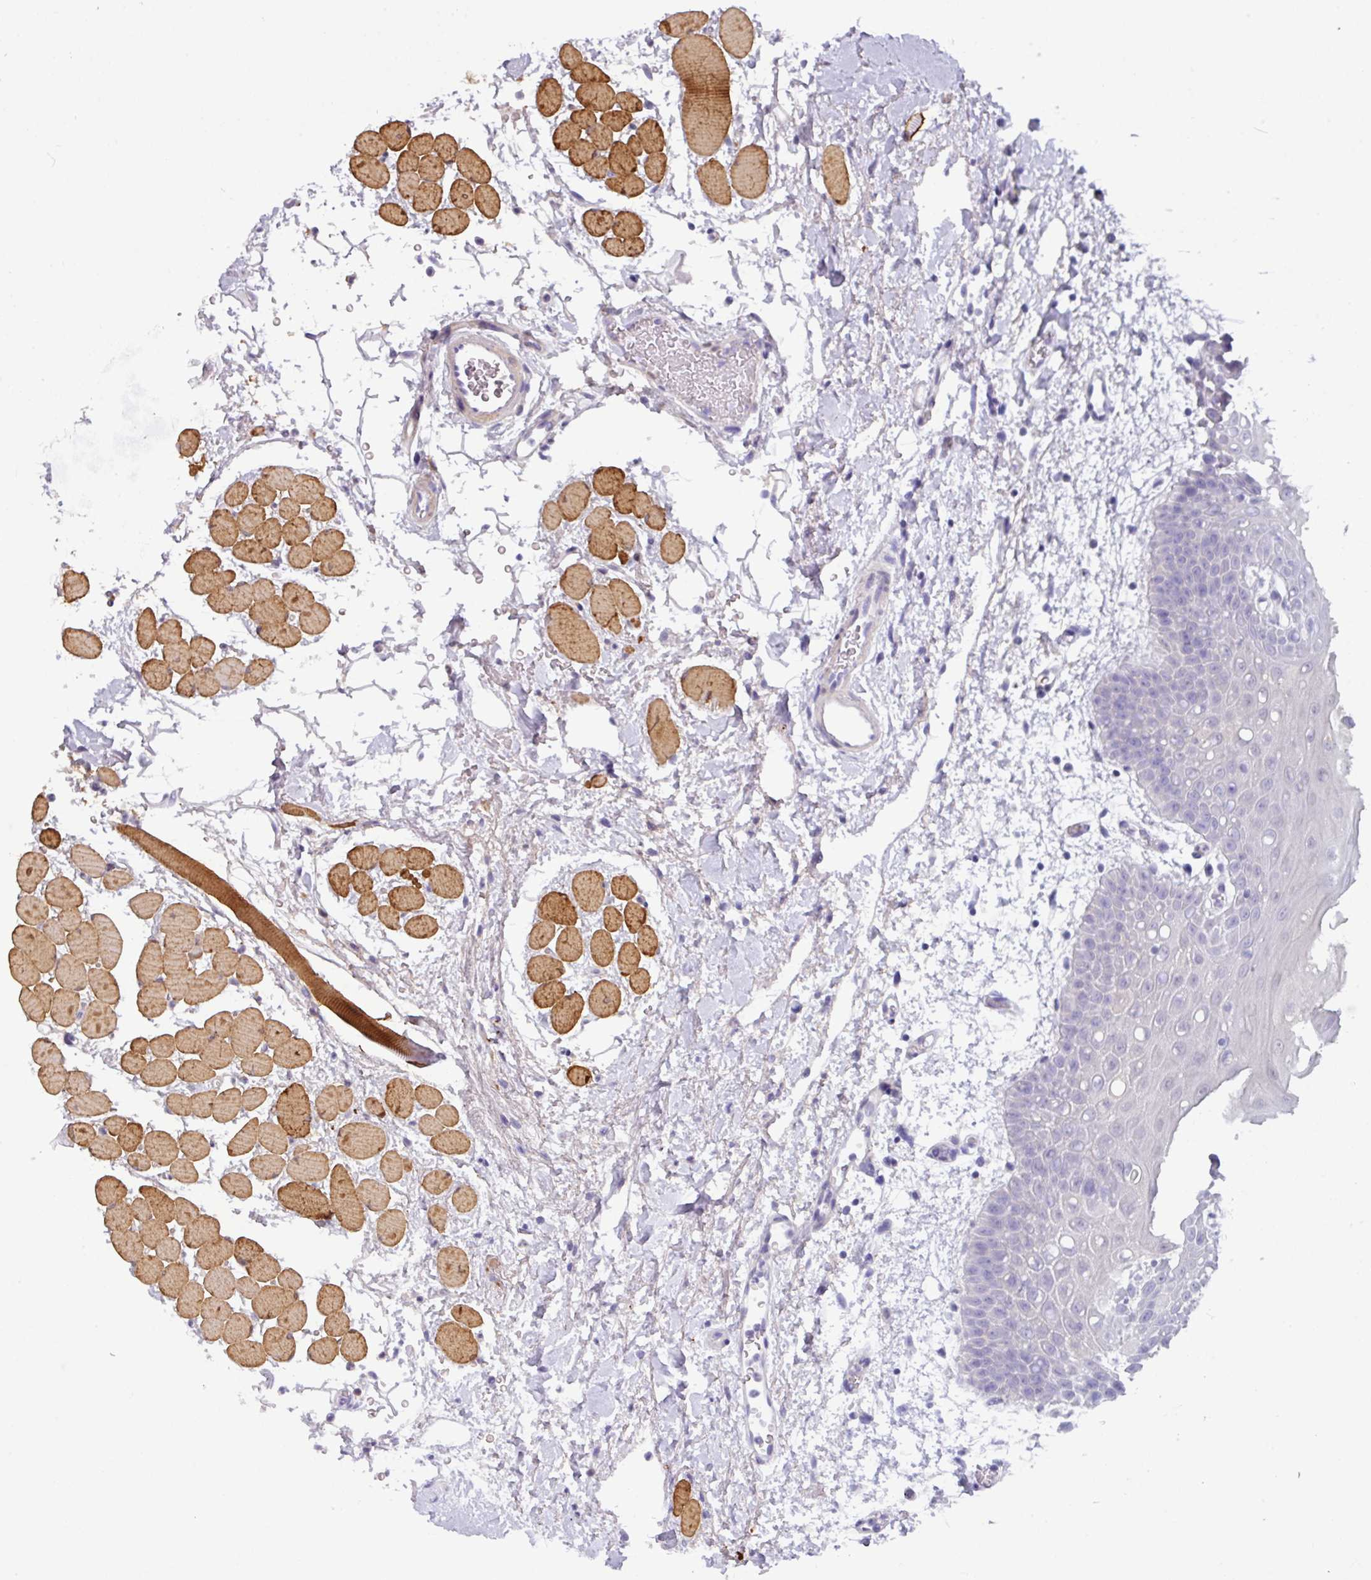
{"staining": {"intensity": "weak", "quantity": "<25%", "location": "cytoplasmic/membranous"}, "tissue": "oral mucosa", "cell_type": "Squamous epithelial cells", "image_type": "normal", "snomed": [{"axis": "morphology", "description": "Normal tissue, NOS"}, {"axis": "topography", "description": "Oral tissue"}, {"axis": "topography", "description": "Tounge, NOS"}], "caption": "Immunohistochemistry (IHC) histopathology image of normal human oral mucosa stained for a protein (brown), which exhibits no expression in squamous epithelial cells.", "gene": "ZNF524", "patient": {"sex": "female", "age": 59}}